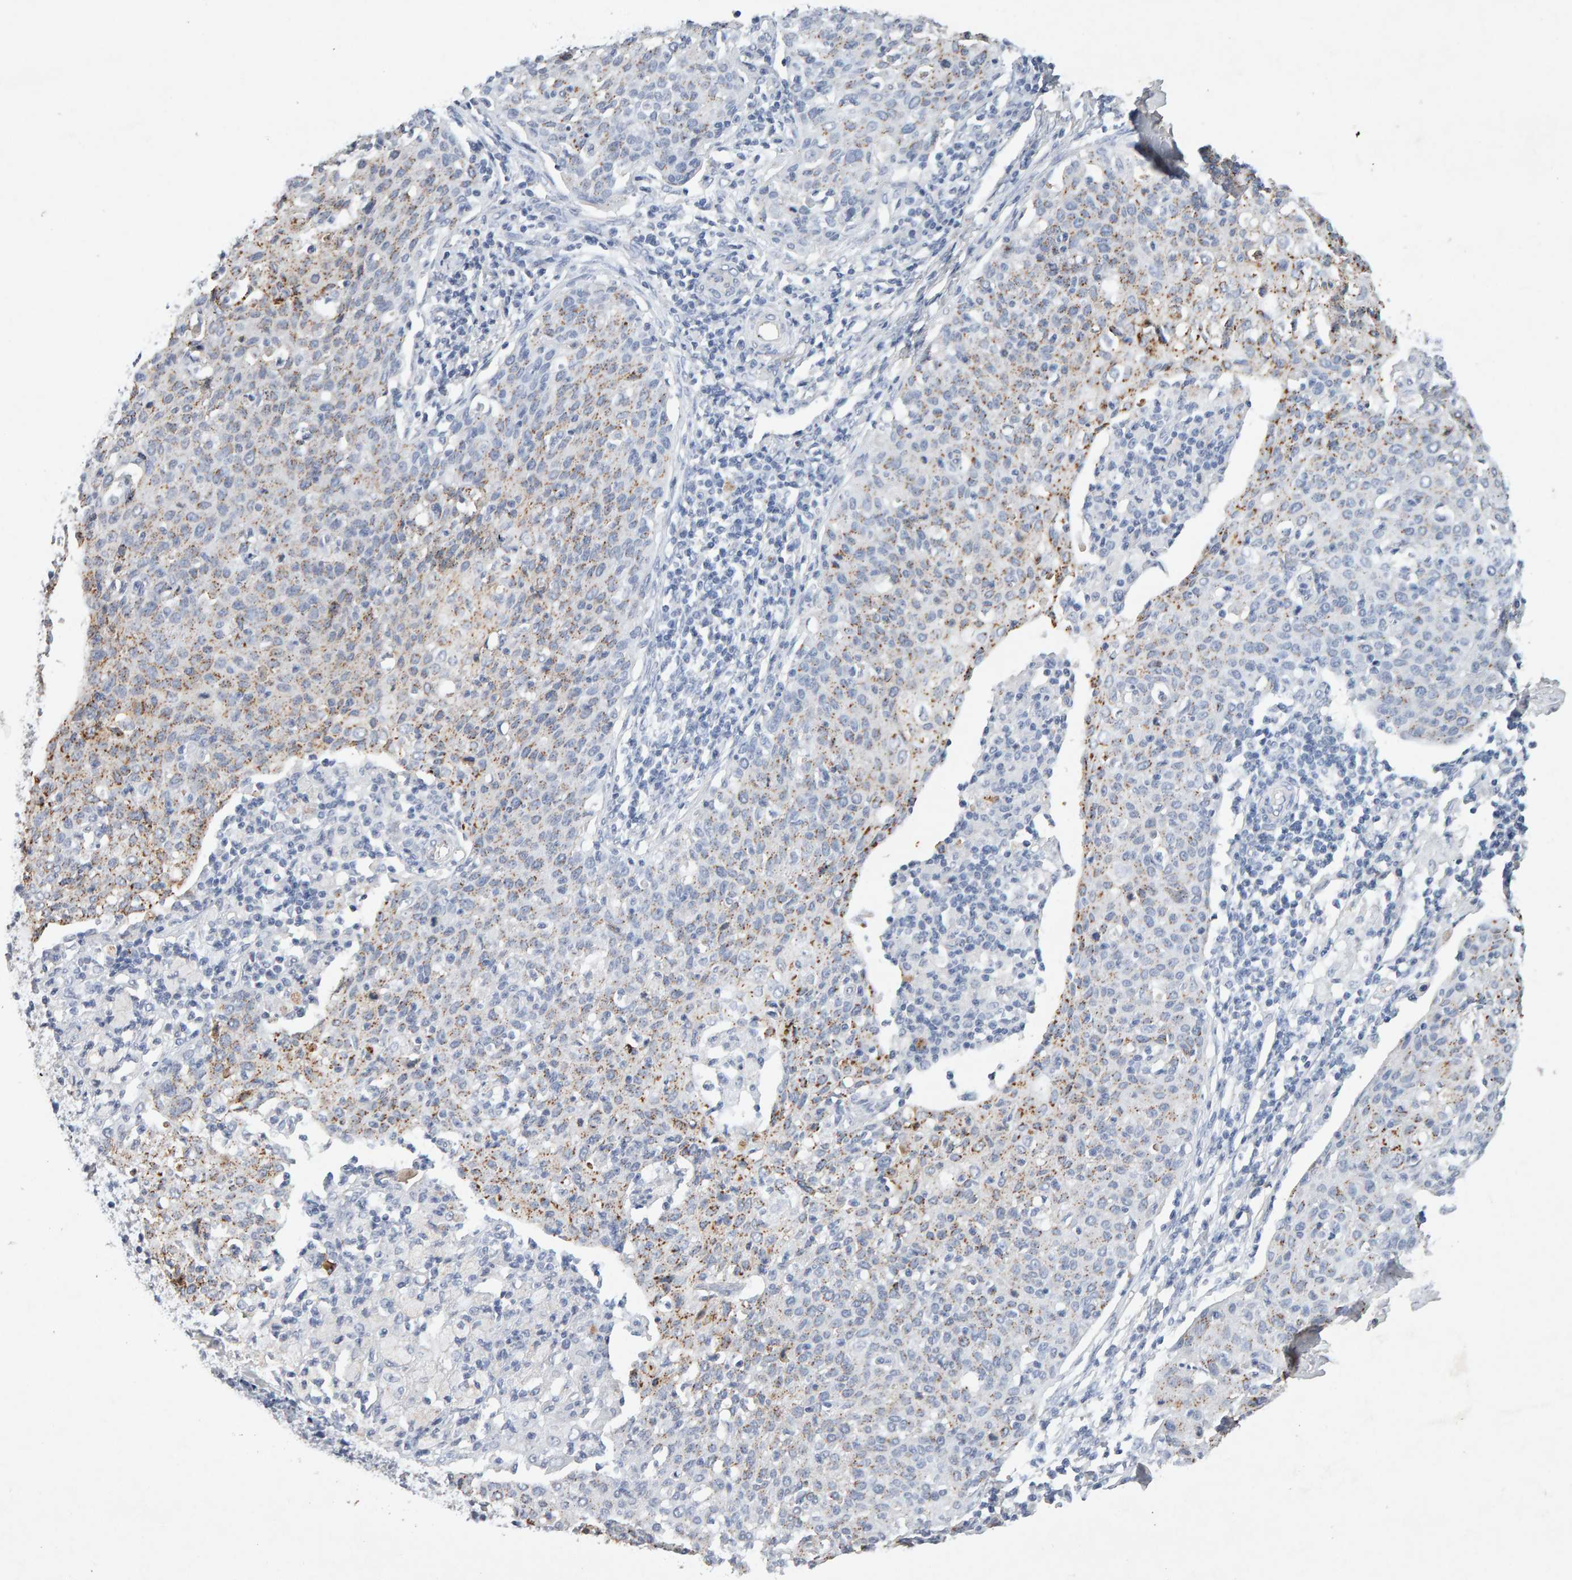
{"staining": {"intensity": "weak", "quantity": ">75%", "location": "cytoplasmic/membranous"}, "tissue": "cervical cancer", "cell_type": "Tumor cells", "image_type": "cancer", "snomed": [{"axis": "morphology", "description": "Squamous cell carcinoma, NOS"}, {"axis": "topography", "description": "Cervix"}], "caption": "Cervical cancer tissue displays weak cytoplasmic/membranous positivity in about >75% of tumor cells The staining is performed using DAB brown chromogen to label protein expression. The nuclei are counter-stained blue using hematoxylin.", "gene": "PTPRM", "patient": {"sex": "female", "age": 38}}